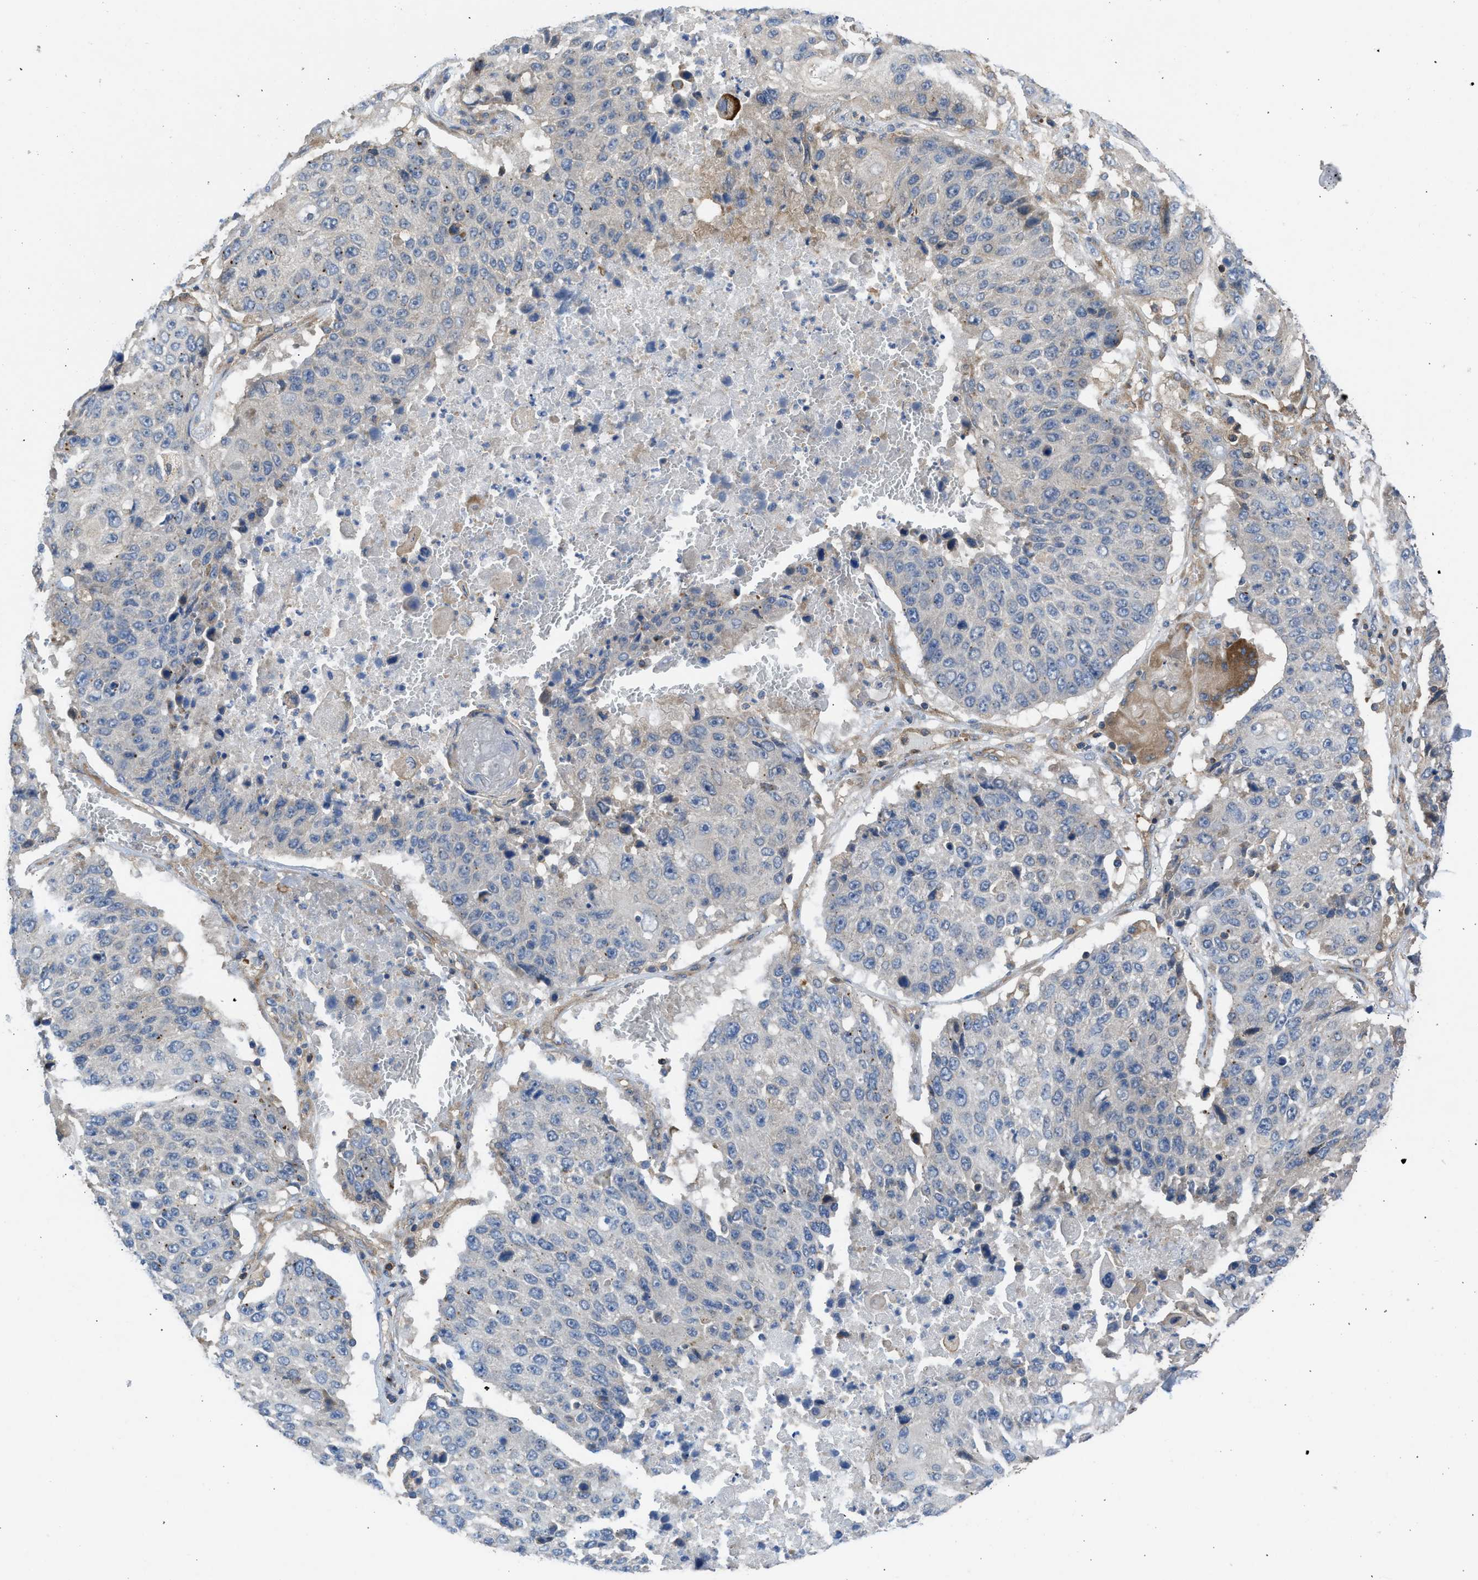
{"staining": {"intensity": "negative", "quantity": "none", "location": "none"}, "tissue": "lung cancer", "cell_type": "Tumor cells", "image_type": "cancer", "snomed": [{"axis": "morphology", "description": "Squamous cell carcinoma, NOS"}, {"axis": "topography", "description": "Lung"}], "caption": "Protein analysis of lung cancer (squamous cell carcinoma) exhibits no significant positivity in tumor cells.", "gene": "CHKB", "patient": {"sex": "male", "age": 61}}